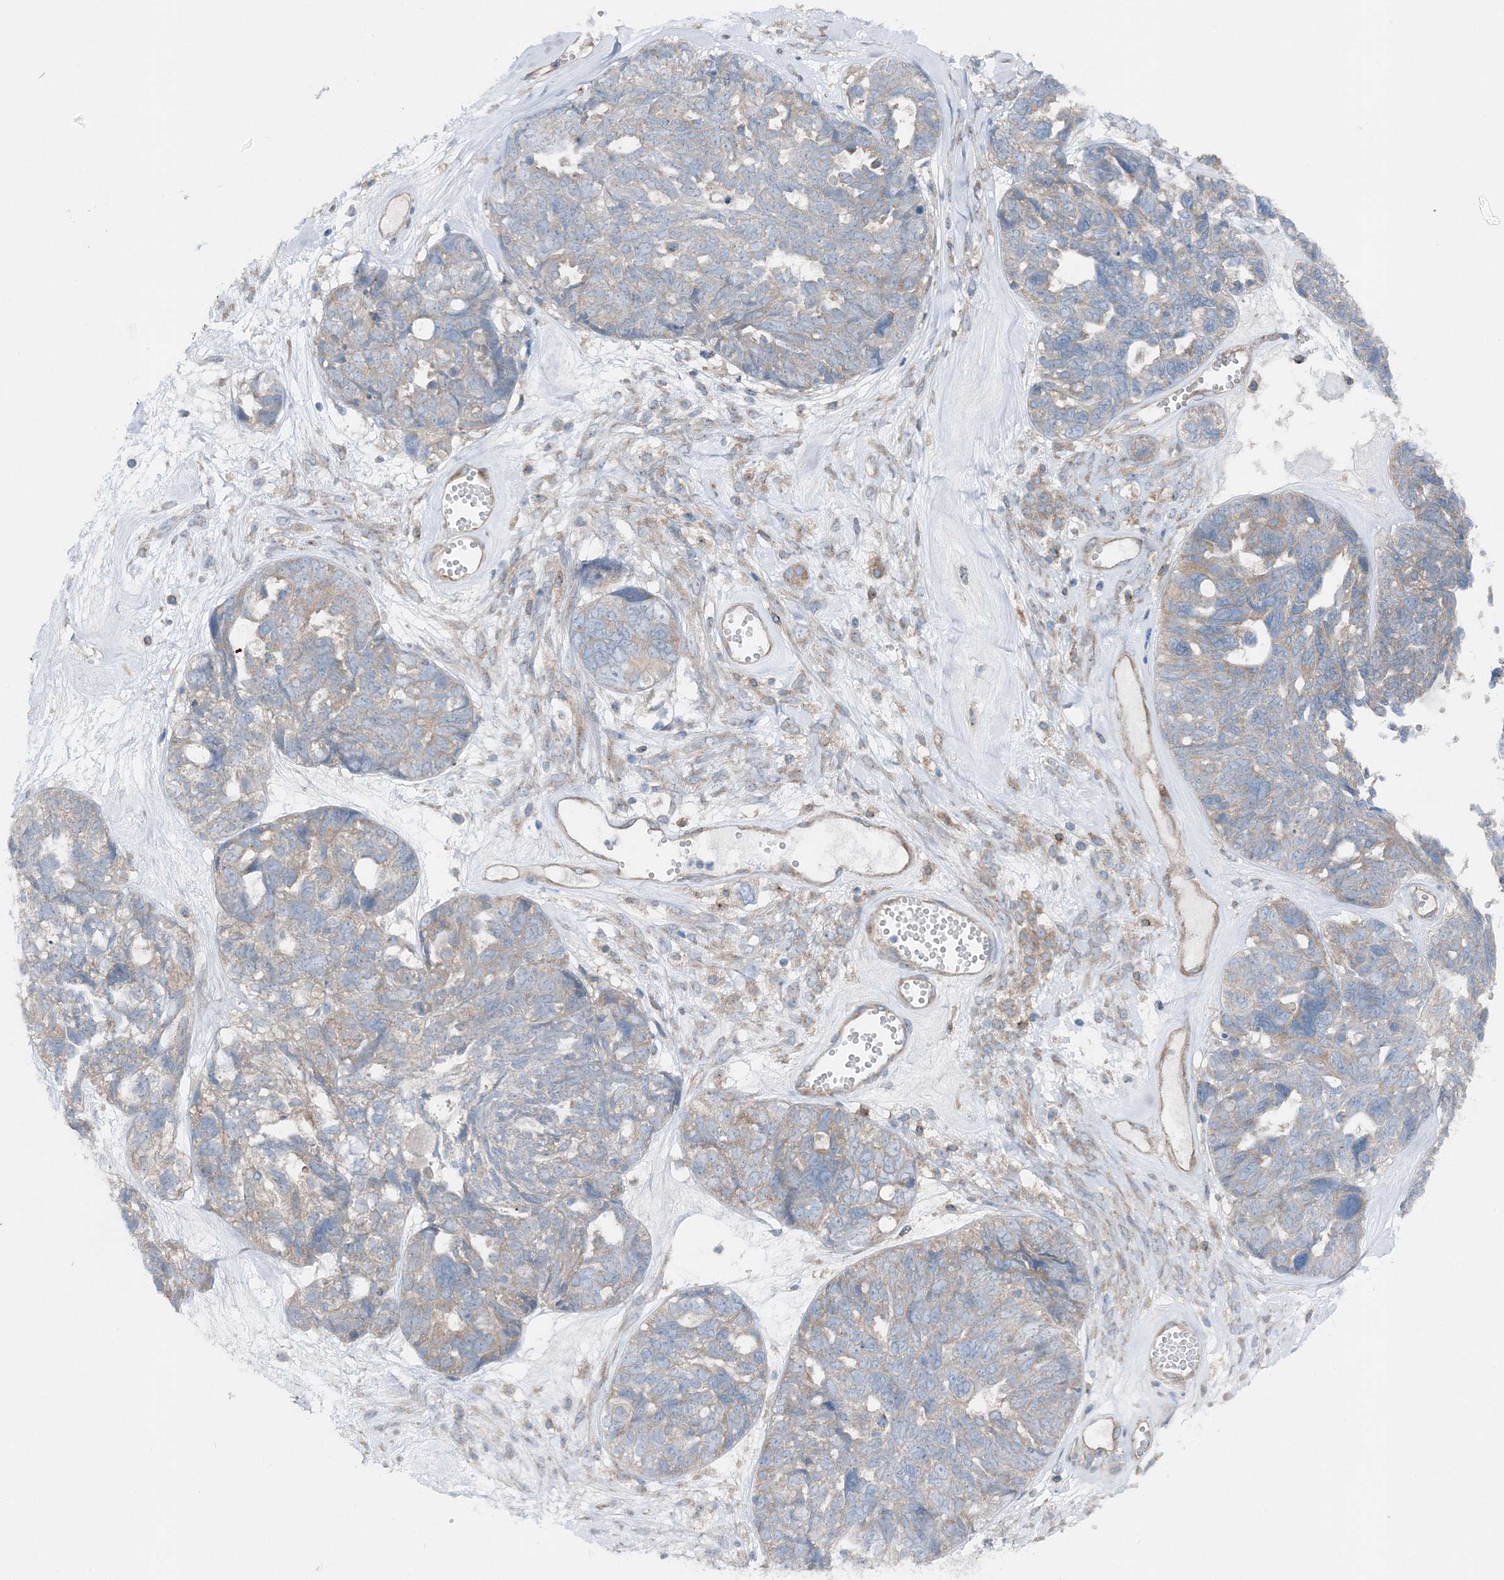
{"staining": {"intensity": "weak", "quantity": "25%-75%", "location": "cytoplasmic/membranous"}, "tissue": "ovarian cancer", "cell_type": "Tumor cells", "image_type": "cancer", "snomed": [{"axis": "morphology", "description": "Cystadenocarcinoma, serous, NOS"}, {"axis": "topography", "description": "Ovary"}], "caption": "Protein expression analysis of ovarian cancer displays weak cytoplasmic/membranous positivity in approximately 25%-75% of tumor cells.", "gene": "MPHOSPH9", "patient": {"sex": "female", "age": 79}}